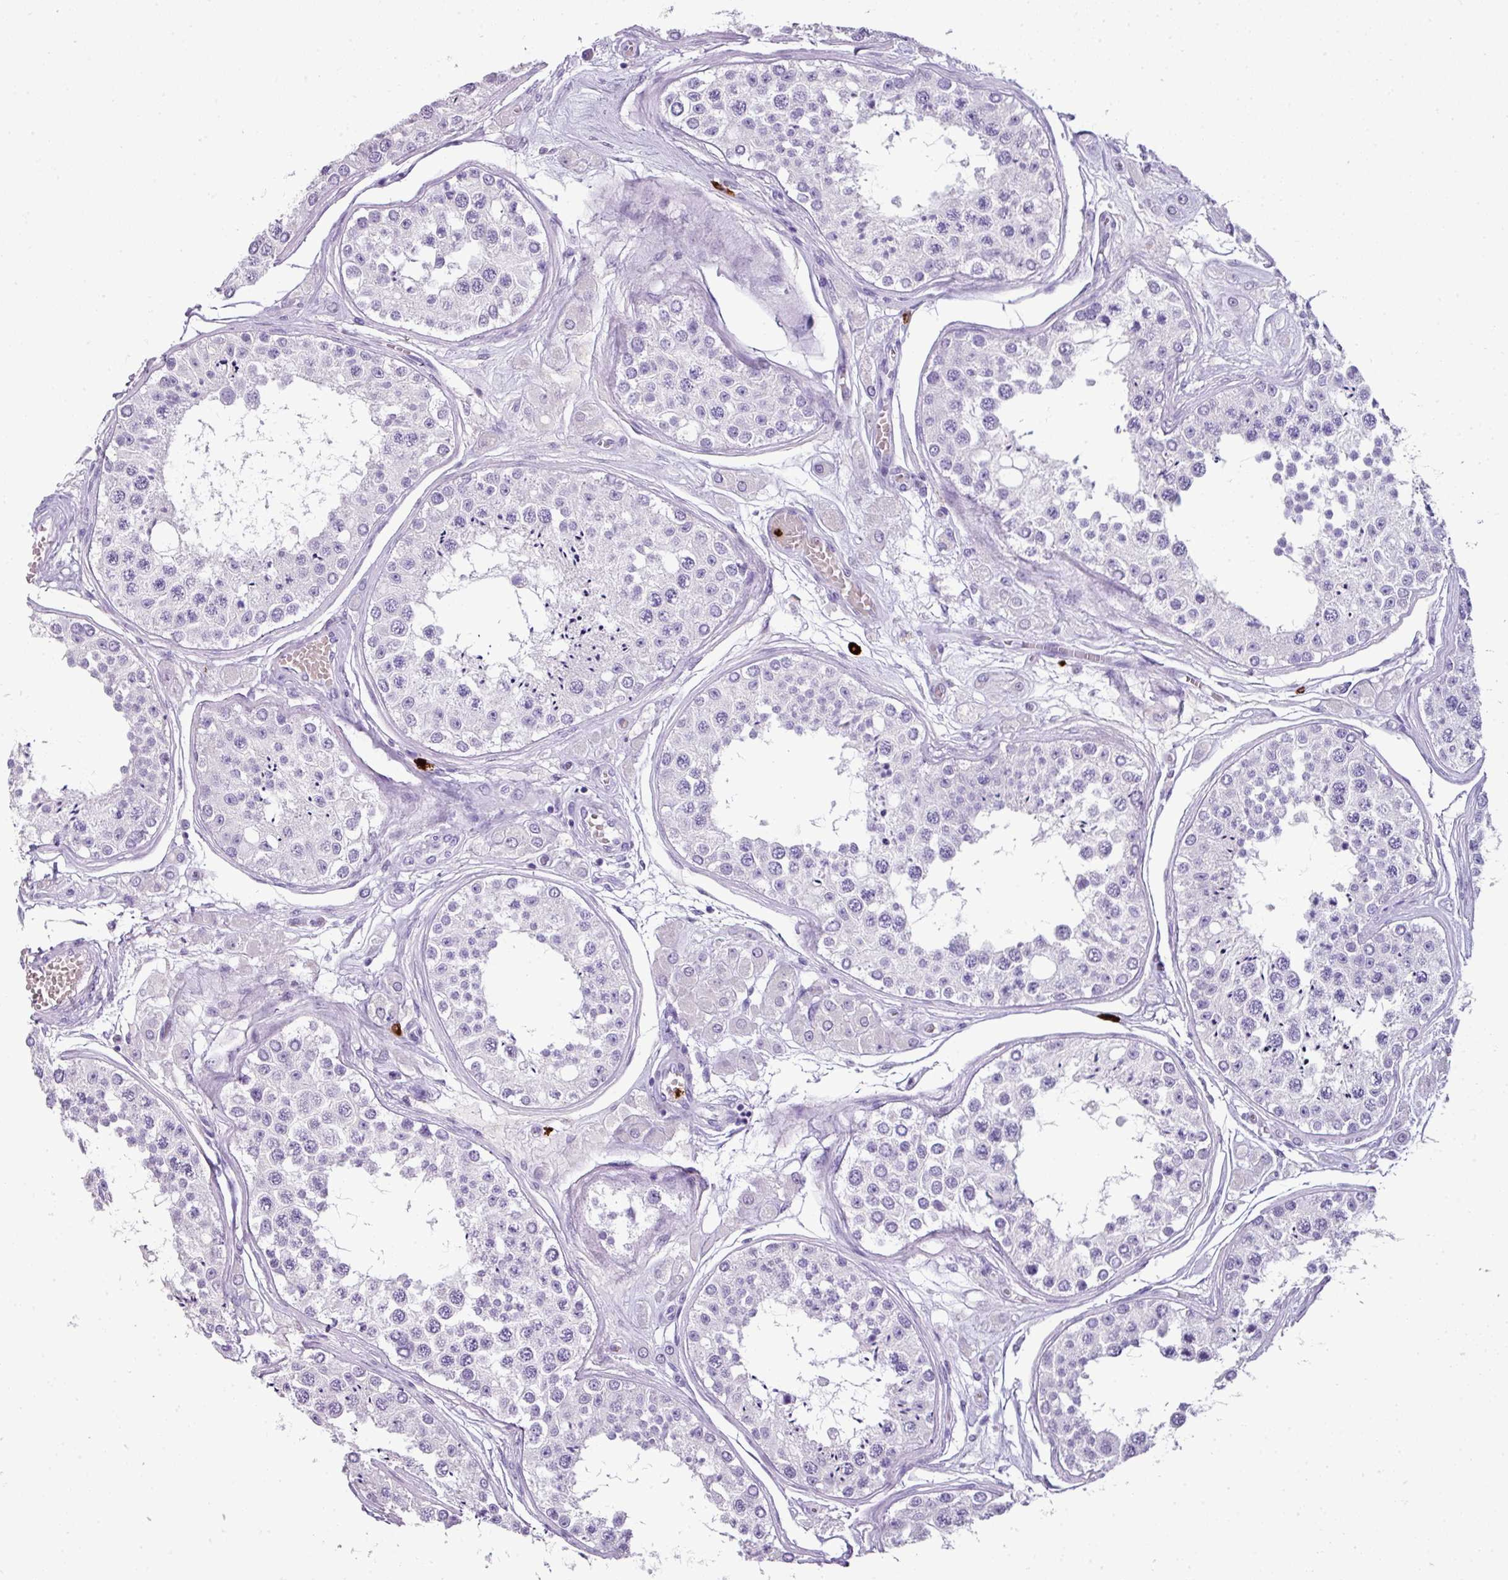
{"staining": {"intensity": "negative", "quantity": "none", "location": "none"}, "tissue": "testis", "cell_type": "Cells in seminiferous ducts", "image_type": "normal", "snomed": [{"axis": "morphology", "description": "Normal tissue, NOS"}, {"axis": "topography", "description": "Testis"}], "caption": "The histopathology image reveals no staining of cells in seminiferous ducts in benign testis. (DAB (3,3'-diaminobenzidine) immunohistochemistry with hematoxylin counter stain).", "gene": "CTSG", "patient": {"sex": "male", "age": 25}}